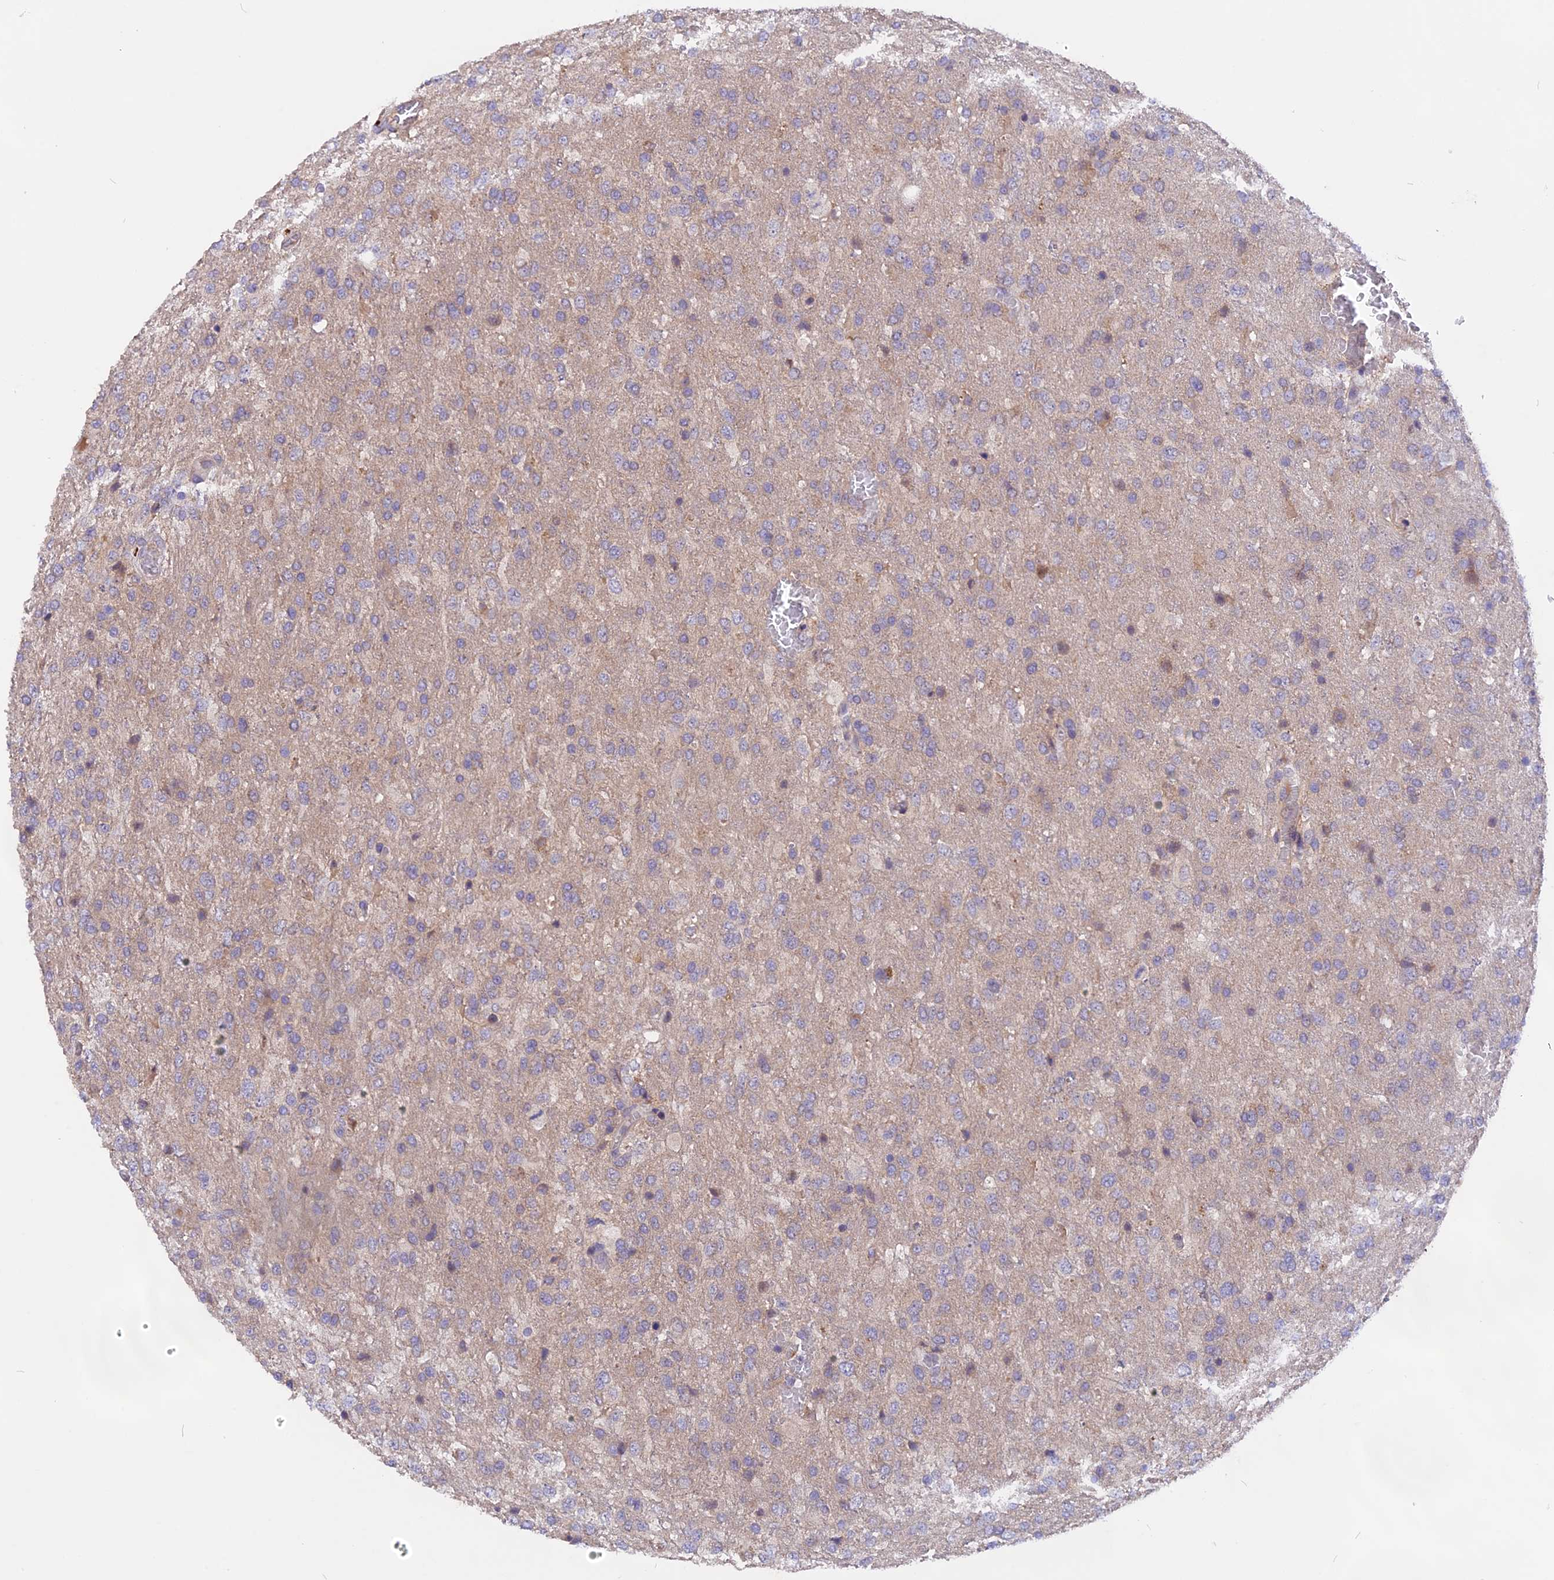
{"staining": {"intensity": "weak", "quantity": "<25%", "location": "cytoplasmic/membranous"}, "tissue": "glioma", "cell_type": "Tumor cells", "image_type": "cancer", "snomed": [{"axis": "morphology", "description": "Glioma, malignant, High grade"}, {"axis": "topography", "description": "Brain"}], "caption": "Immunohistochemistry photomicrograph of high-grade glioma (malignant) stained for a protein (brown), which displays no expression in tumor cells.", "gene": "MARK4", "patient": {"sex": "female", "age": 74}}